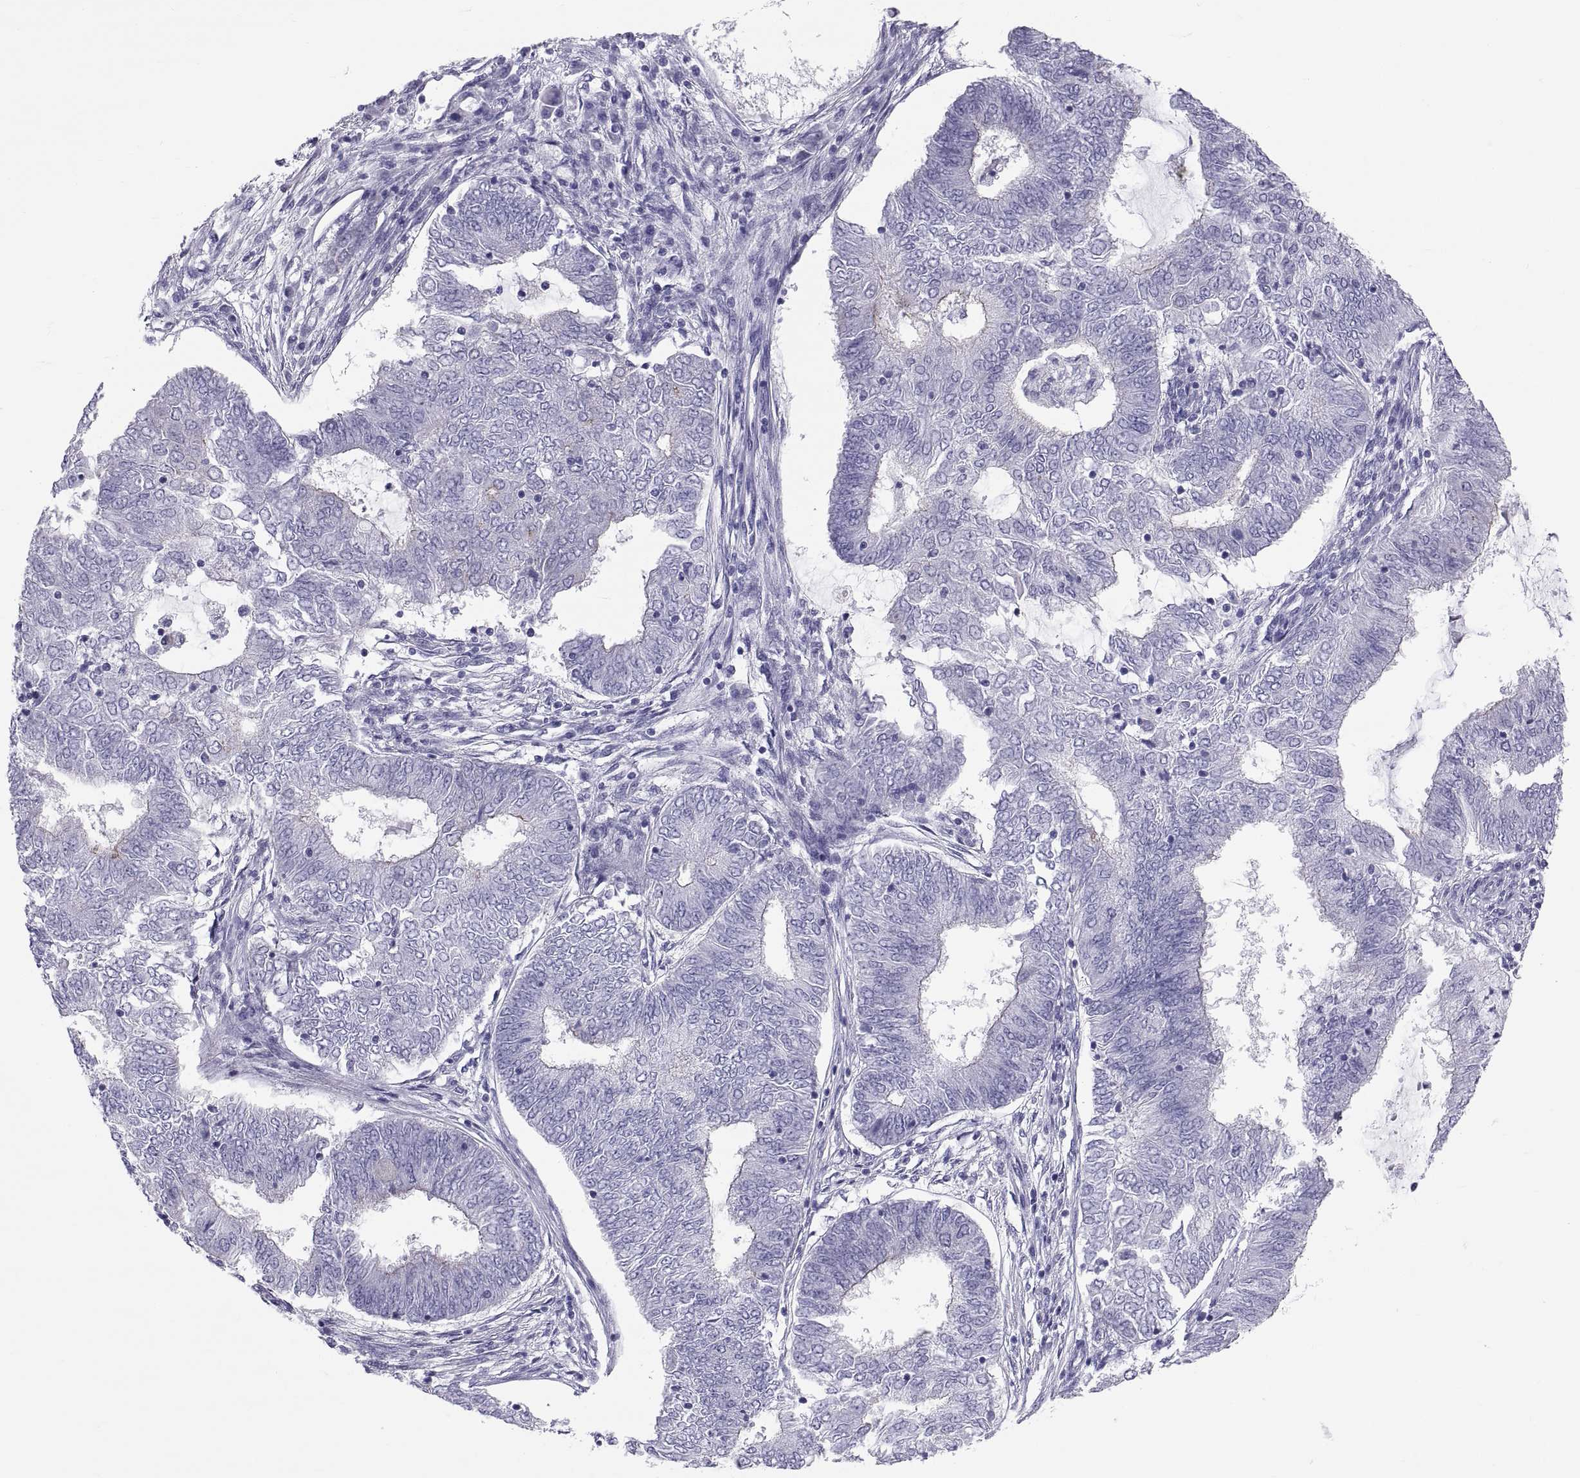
{"staining": {"intensity": "negative", "quantity": "none", "location": "none"}, "tissue": "endometrial cancer", "cell_type": "Tumor cells", "image_type": "cancer", "snomed": [{"axis": "morphology", "description": "Adenocarcinoma, NOS"}, {"axis": "topography", "description": "Endometrium"}], "caption": "An IHC histopathology image of endometrial cancer (adenocarcinoma) is shown. There is no staining in tumor cells of endometrial cancer (adenocarcinoma). Brightfield microscopy of IHC stained with DAB (brown) and hematoxylin (blue), captured at high magnification.", "gene": "RNASE12", "patient": {"sex": "female", "age": 62}}